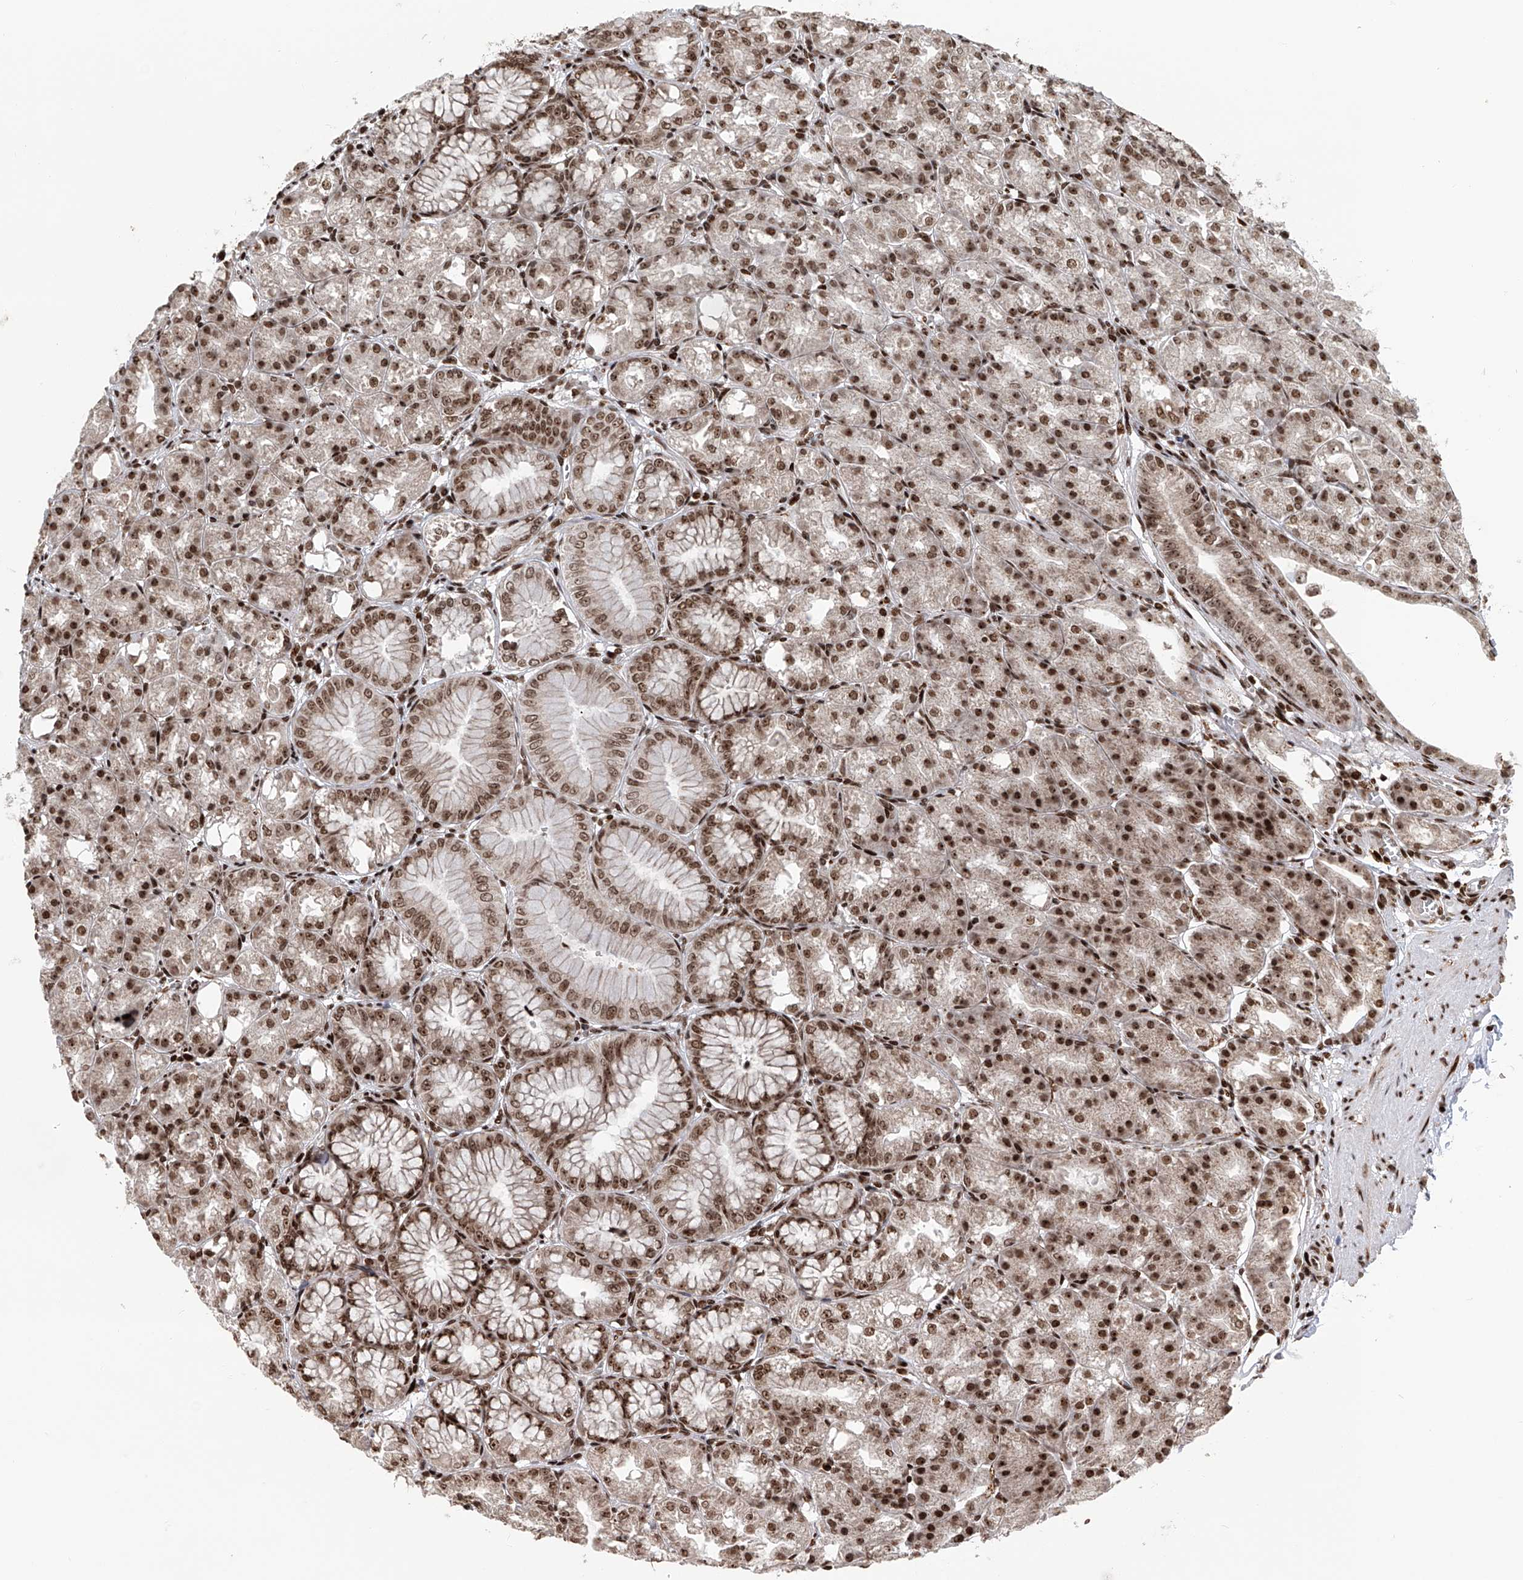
{"staining": {"intensity": "strong", "quantity": ">75%", "location": "nuclear"}, "tissue": "stomach", "cell_type": "Glandular cells", "image_type": "normal", "snomed": [{"axis": "morphology", "description": "Normal tissue, NOS"}, {"axis": "topography", "description": "Stomach, lower"}], "caption": "Unremarkable stomach reveals strong nuclear positivity in about >75% of glandular cells, visualized by immunohistochemistry.", "gene": "PAK1IP1", "patient": {"sex": "male", "age": 71}}